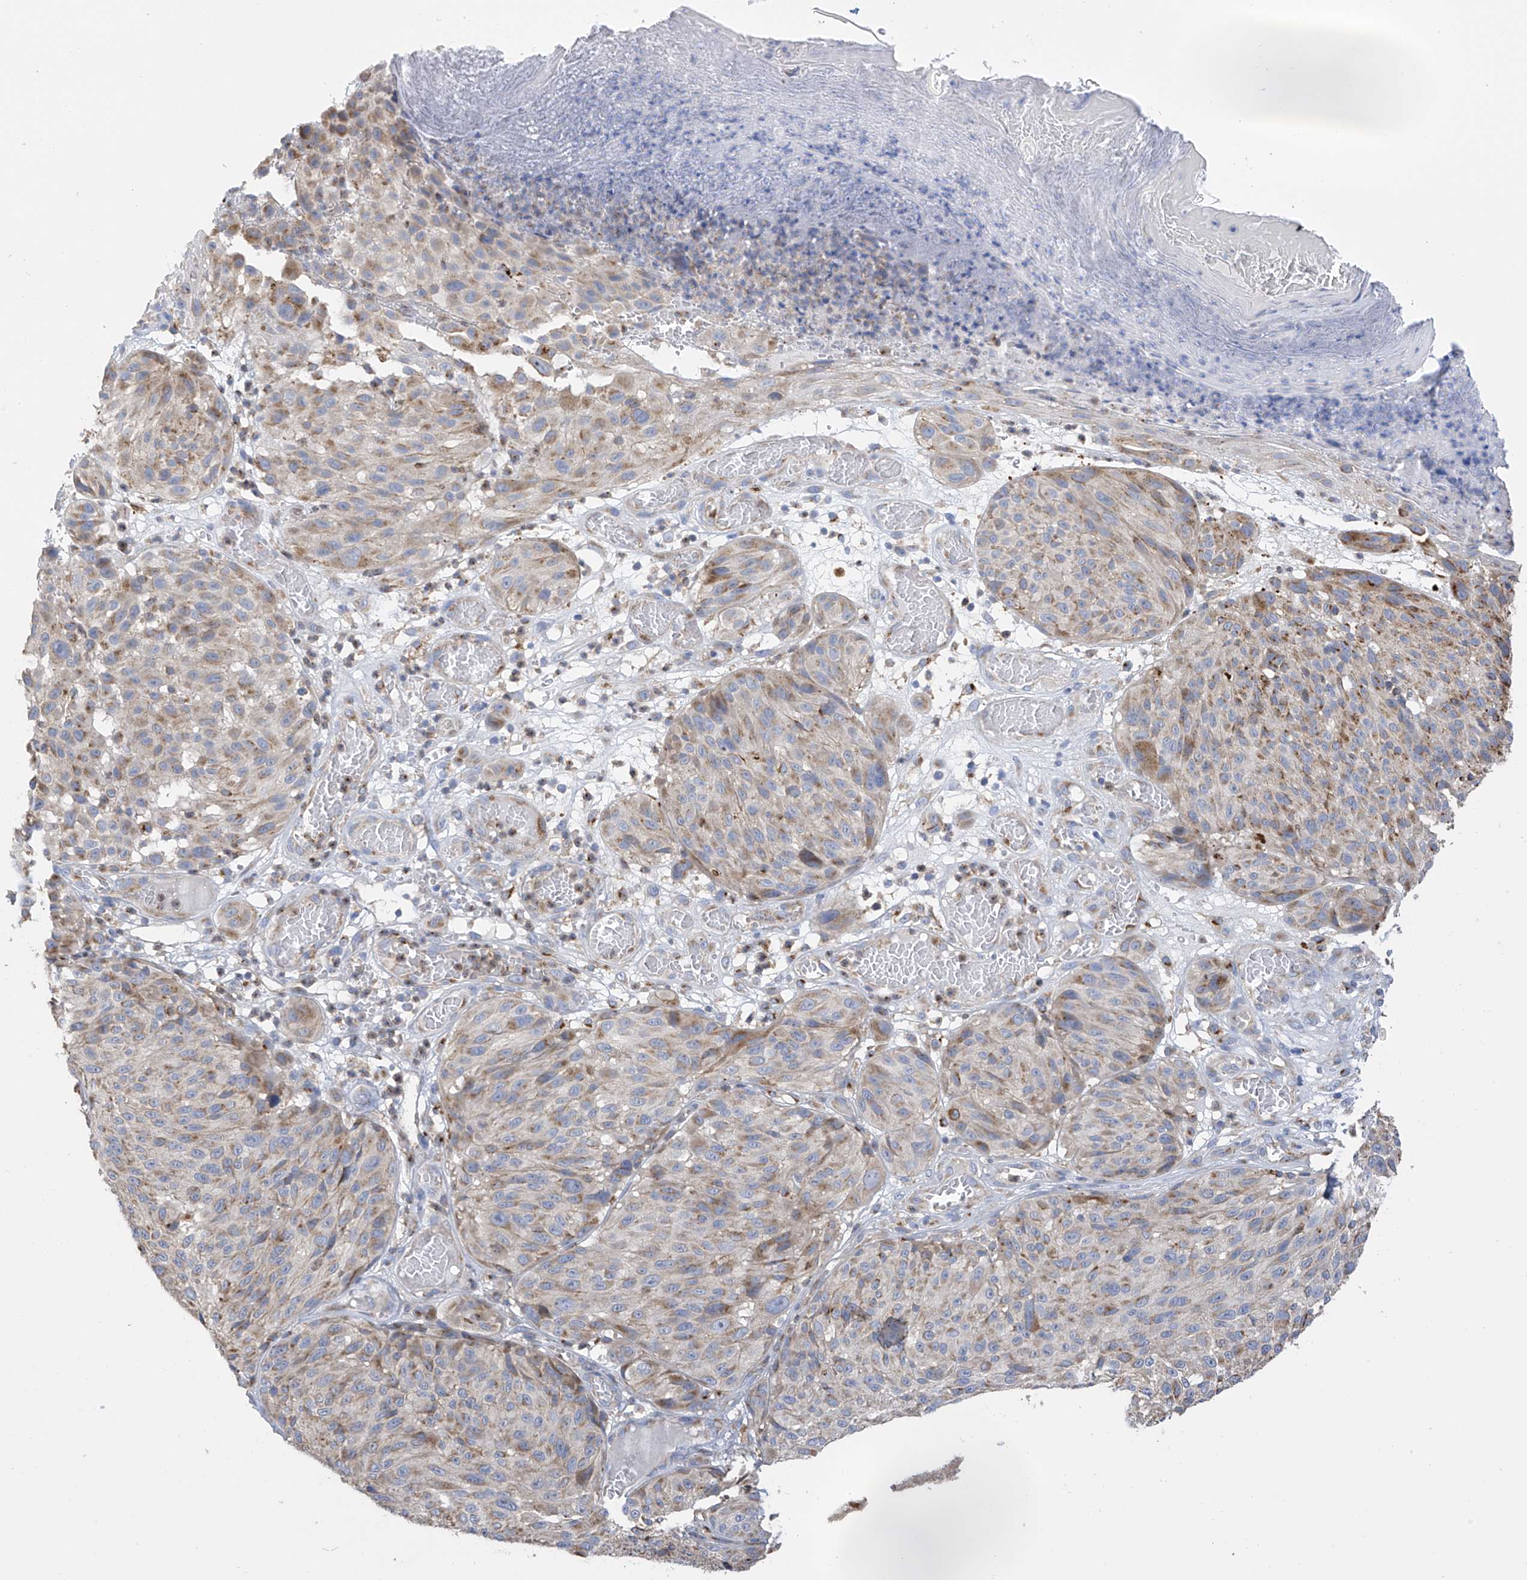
{"staining": {"intensity": "moderate", "quantity": "25%-75%", "location": "cytoplasmic/membranous"}, "tissue": "melanoma", "cell_type": "Tumor cells", "image_type": "cancer", "snomed": [{"axis": "morphology", "description": "Malignant melanoma, NOS"}, {"axis": "topography", "description": "Skin"}], "caption": "Immunohistochemistry (IHC) histopathology image of neoplastic tissue: malignant melanoma stained using immunohistochemistry (IHC) shows medium levels of moderate protein expression localized specifically in the cytoplasmic/membranous of tumor cells, appearing as a cytoplasmic/membranous brown color.", "gene": "ITM2B", "patient": {"sex": "male", "age": 83}}